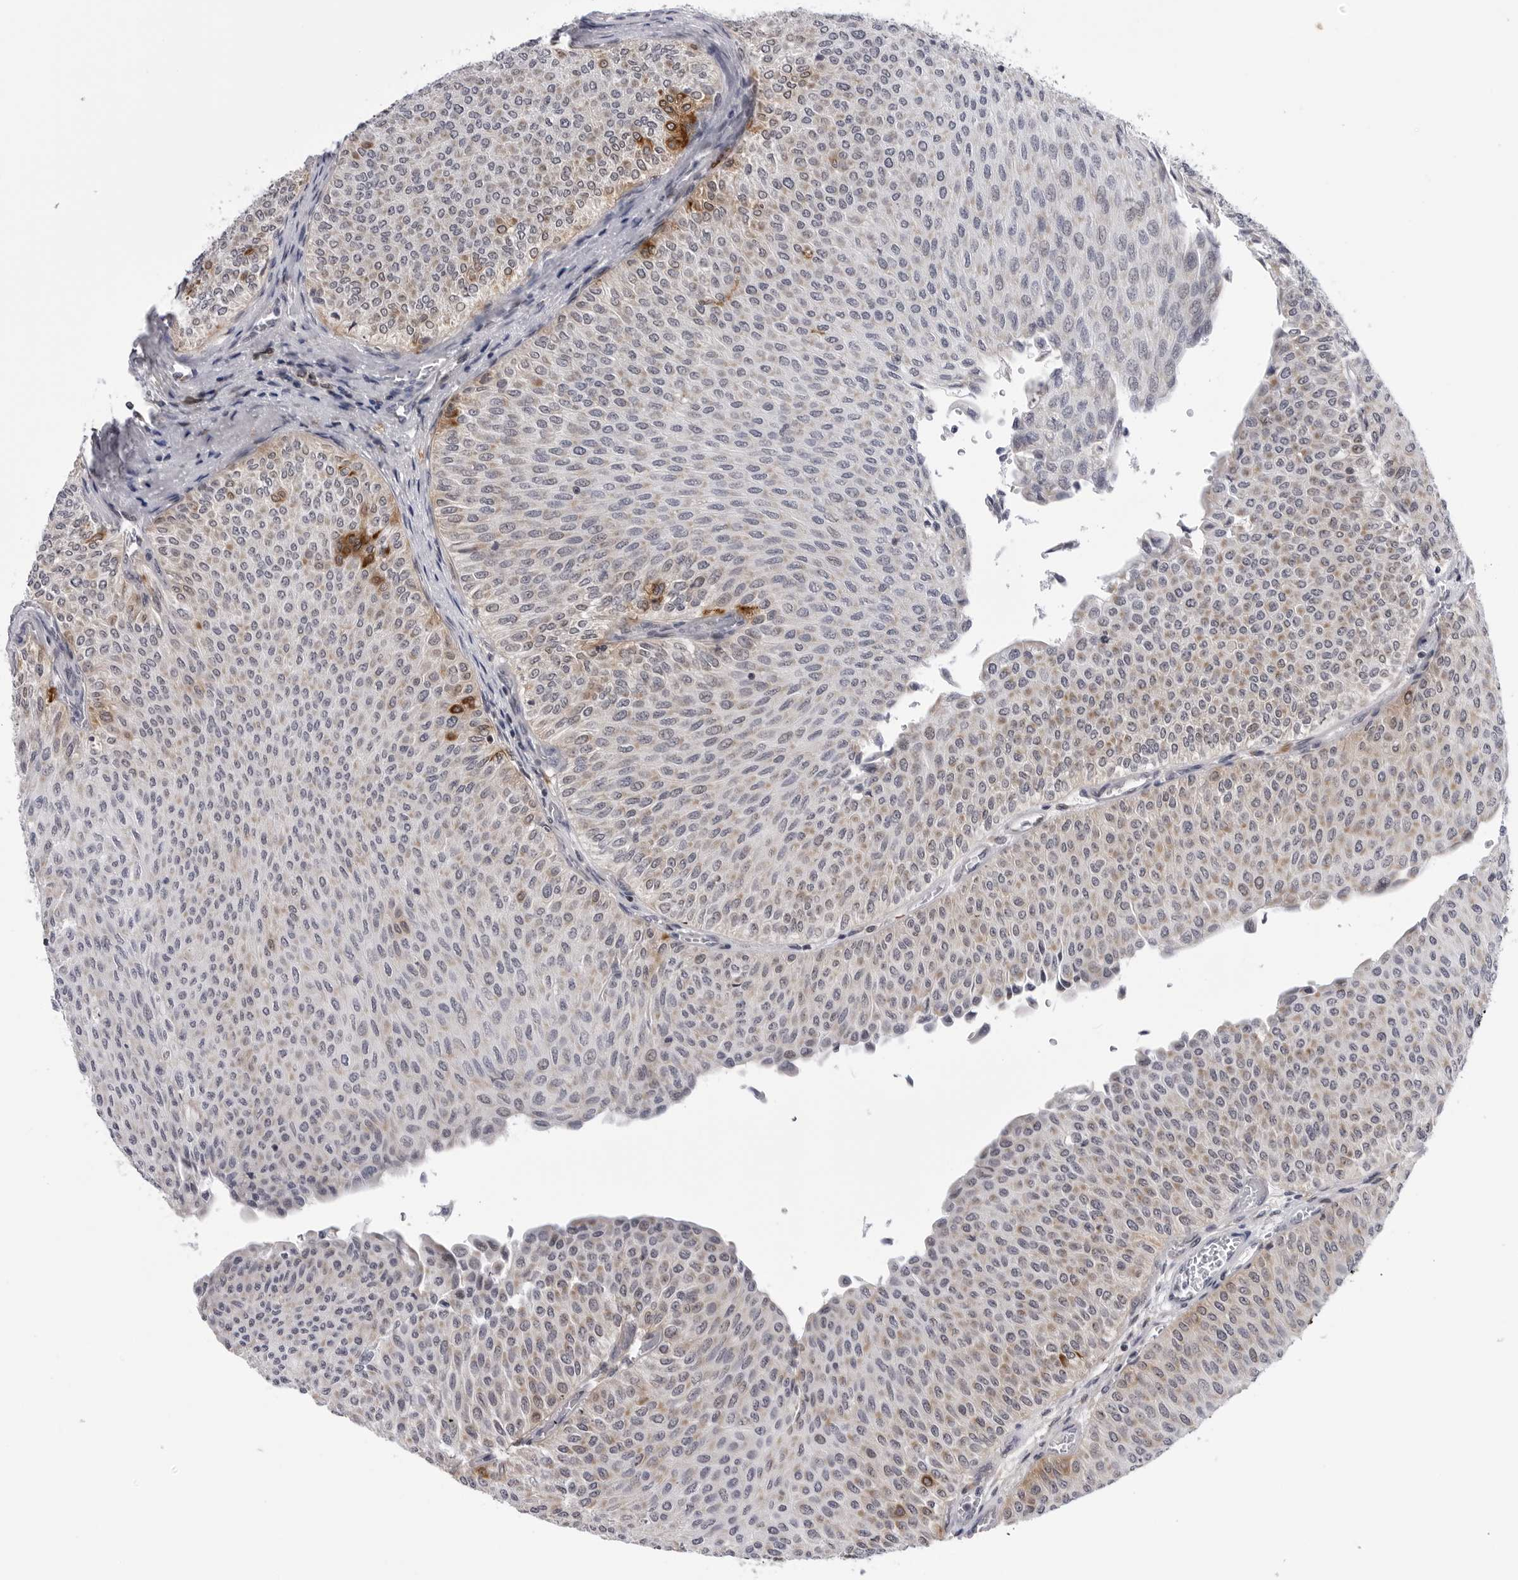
{"staining": {"intensity": "moderate", "quantity": "<25%", "location": "cytoplasmic/membranous"}, "tissue": "urothelial cancer", "cell_type": "Tumor cells", "image_type": "cancer", "snomed": [{"axis": "morphology", "description": "Urothelial carcinoma, Low grade"}, {"axis": "topography", "description": "Urinary bladder"}], "caption": "Protein expression analysis of human low-grade urothelial carcinoma reveals moderate cytoplasmic/membranous staining in about <25% of tumor cells.", "gene": "CDK20", "patient": {"sex": "male", "age": 78}}